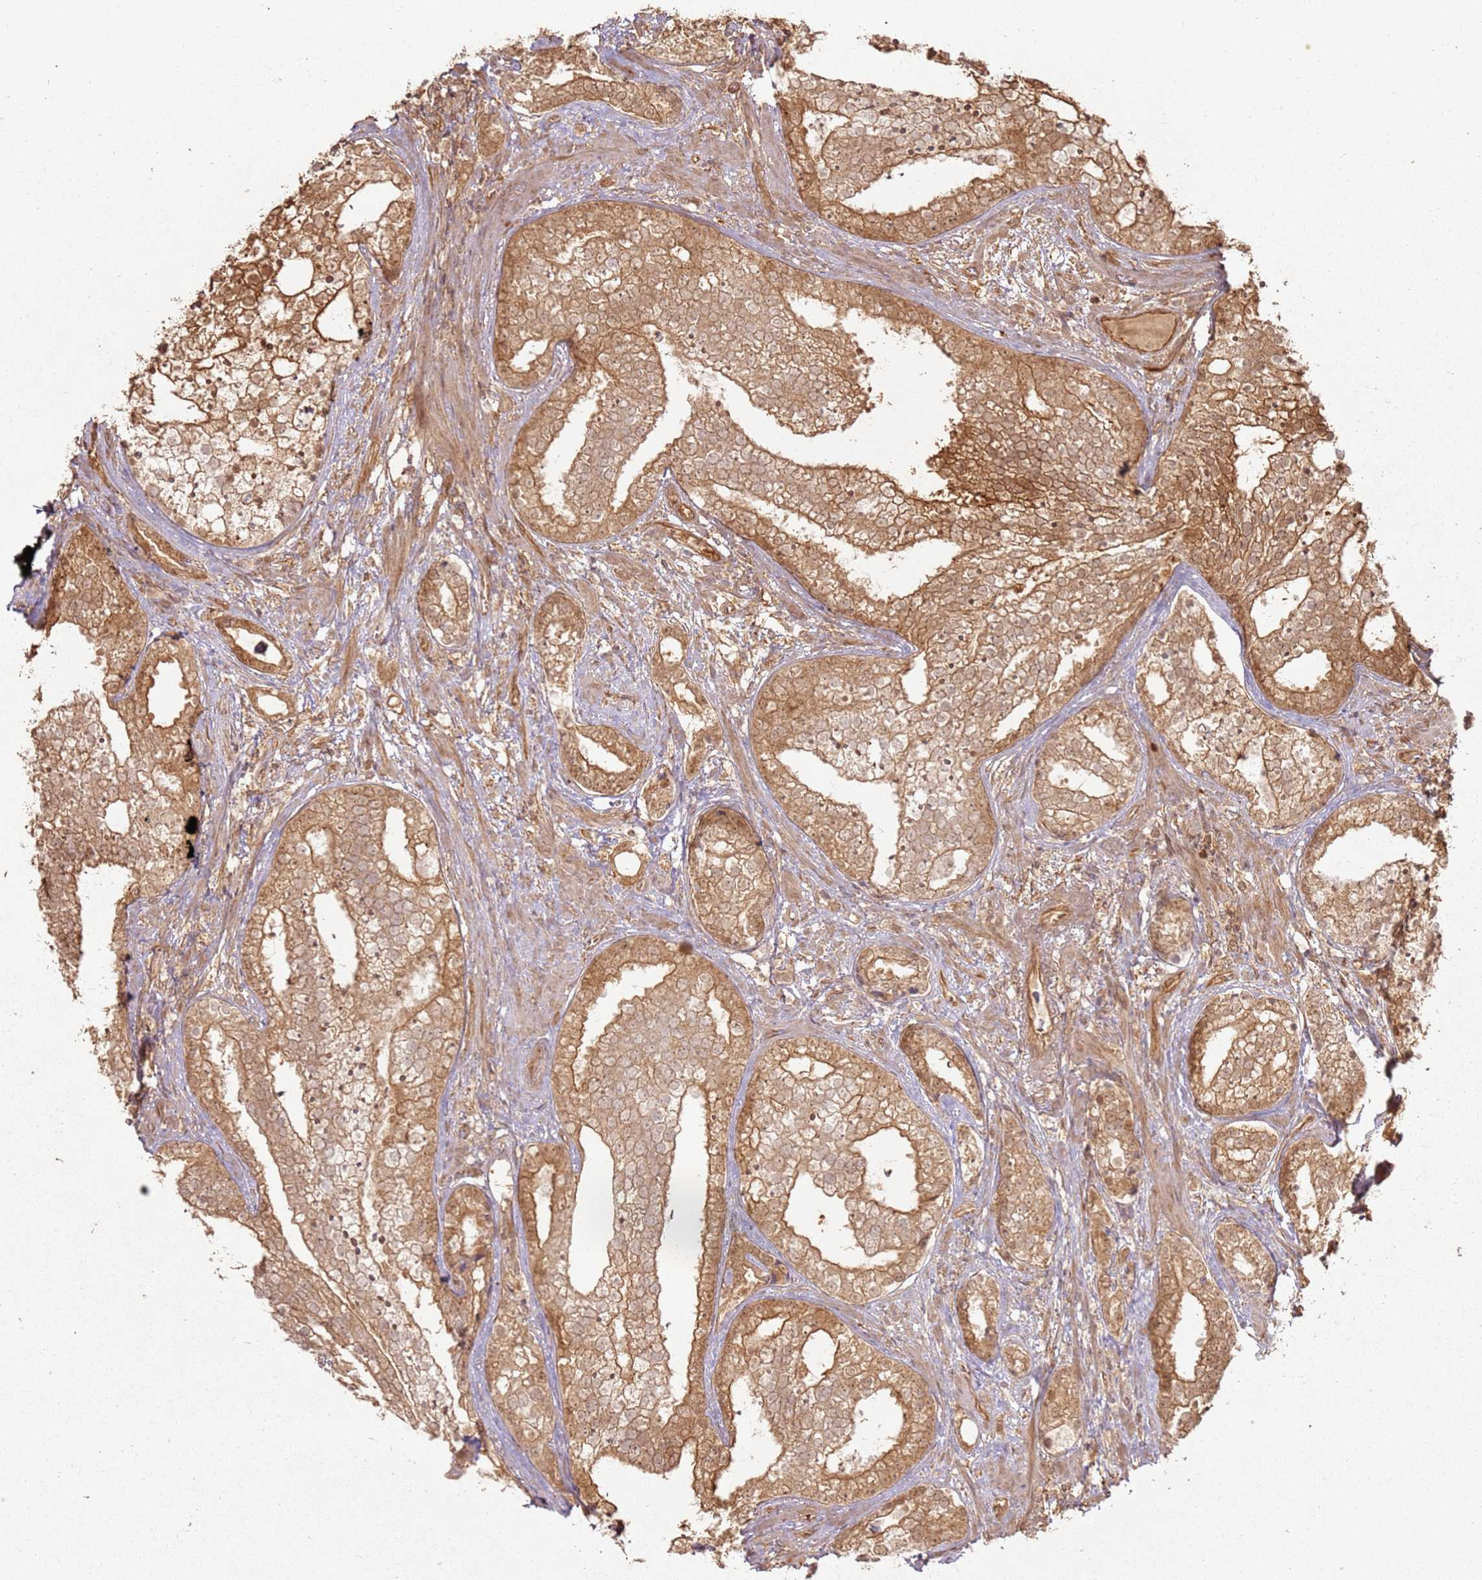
{"staining": {"intensity": "moderate", "quantity": ">75%", "location": "cytoplasmic/membranous"}, "tissue": "prostate cancer", "cell_type": "Tumor cells", "image_type": "cancer", "snomed": [{"axis": "morphology", "description": "Adenocarcinoma, High grade"}, {"axis": "topography", "description": "Prostate"}], "caption": "Immunohistochemical staining of prostate cancer (adenocarcinoma (high-grade)) demonstrates moderate cytoplasmic/membranous protein positivity in approximately >75% of tumor cells. (DAB (3,3'-diaminobenzidine) = brown stain, brightfield microscopy at high magnification).", "gene": "ZNF776", "patient": {"sex": "male", "age": 75}}